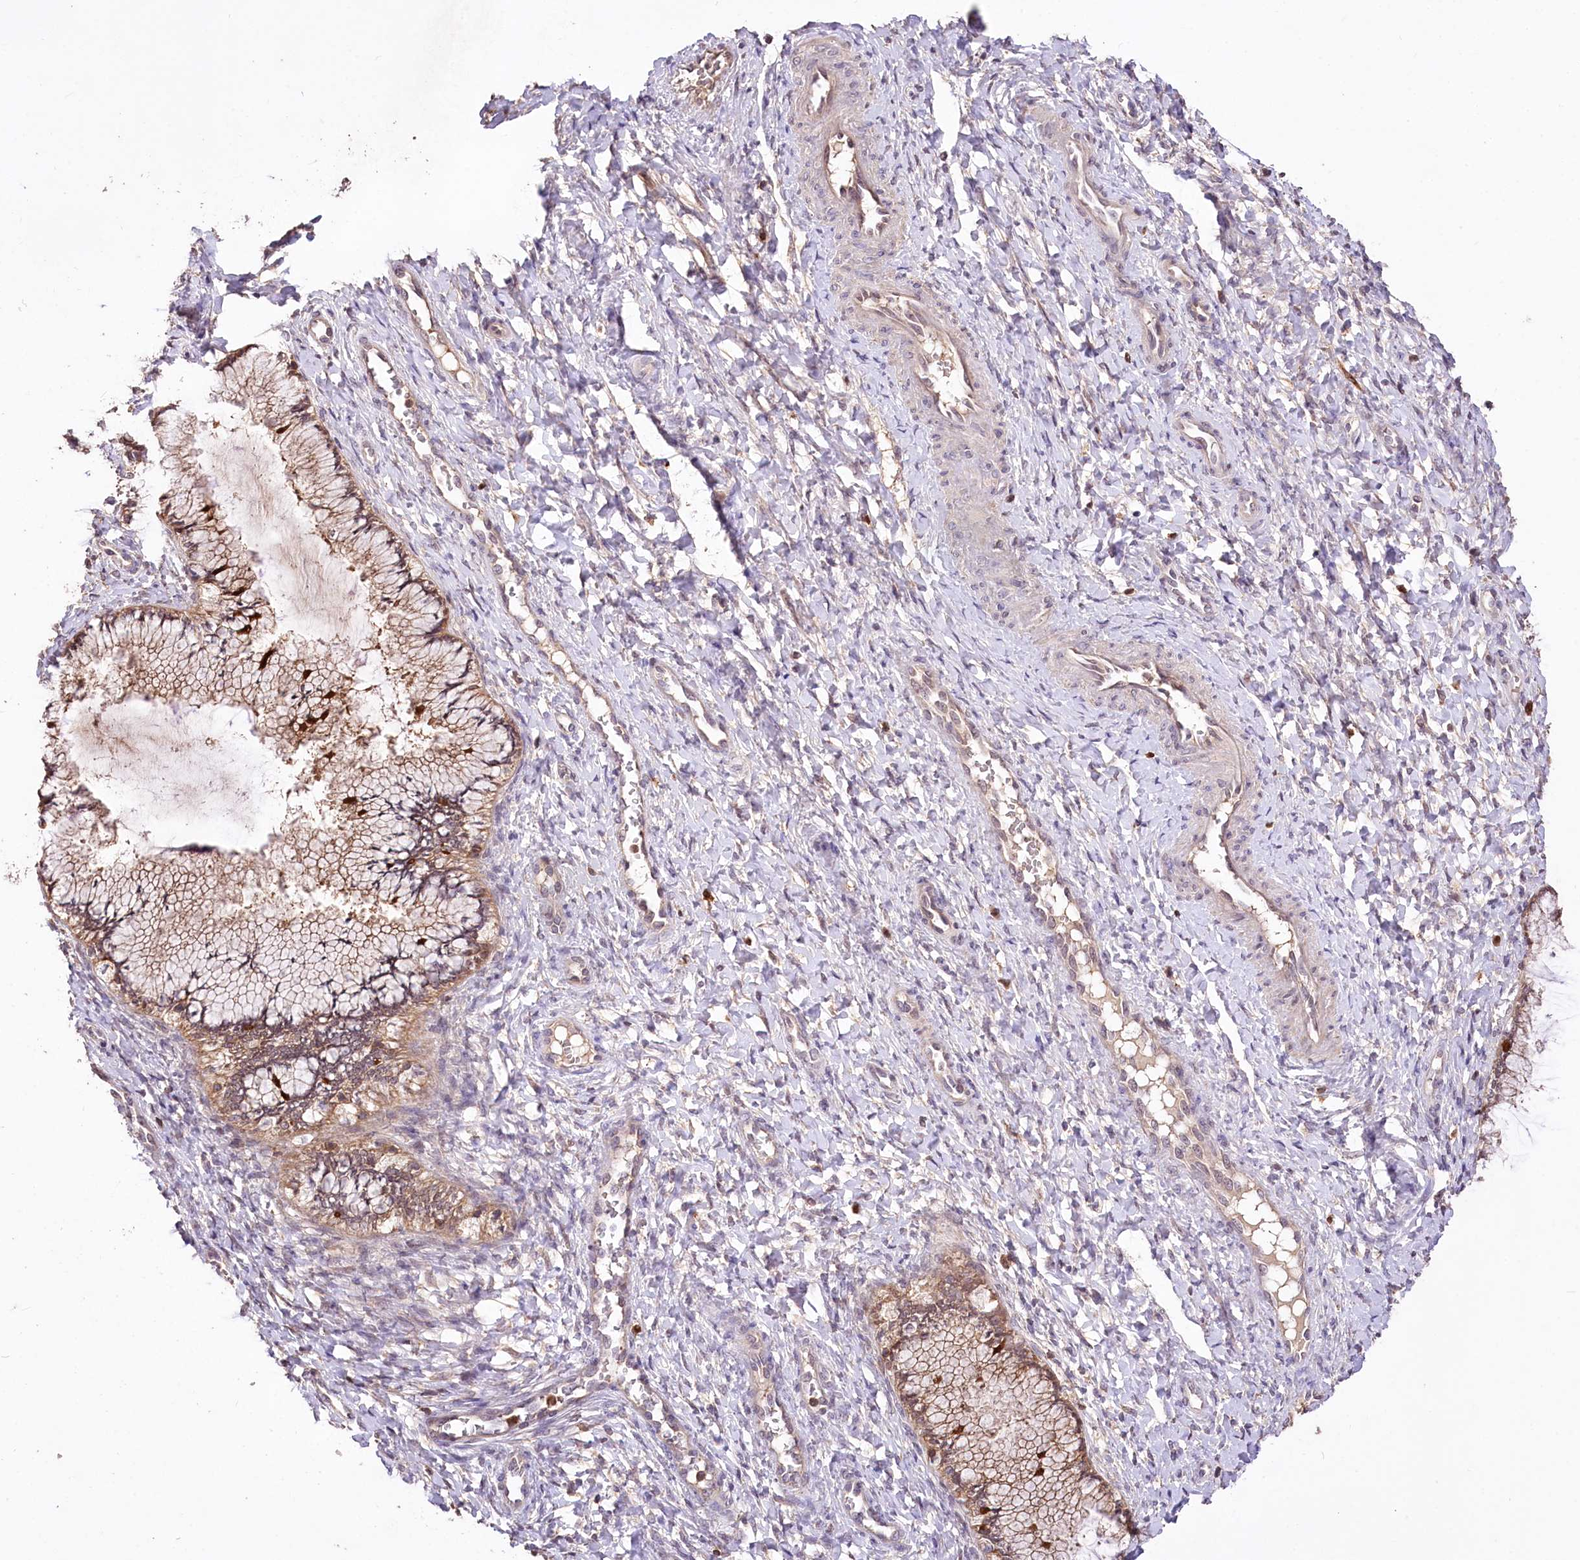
{"staining": {"intensity": "weak", "quantity": ">75%", "location": "cytoplasmic/membranous,nuclear"}, "tissue": "cervix", "cell_type": "Glandular cells", "image_type": "normal", "snomed": [{"axis": "morphology", "description": "Normal tissue, NOS"}, {"axis": "morphology", "description": "Adenocarcinoma, NOS"}, {"axis": "topography", "description": "Cervix"}], "caption": "IHC staining of normal cervix, which shows low levels of weak cytoplasmic/membranous,nuclear expression in approximately >75% of glandular cells indicating weak cytoplasmic/membranous,nuclear protein staining. The staining was performed using DAB (3,3'-diaminobenzidine) (brown) for protein detection and nuclei were counterstained in hematoxylin (blue).", "gene": "SERGEF", "patient": {"sex": "female", "age": 29}}